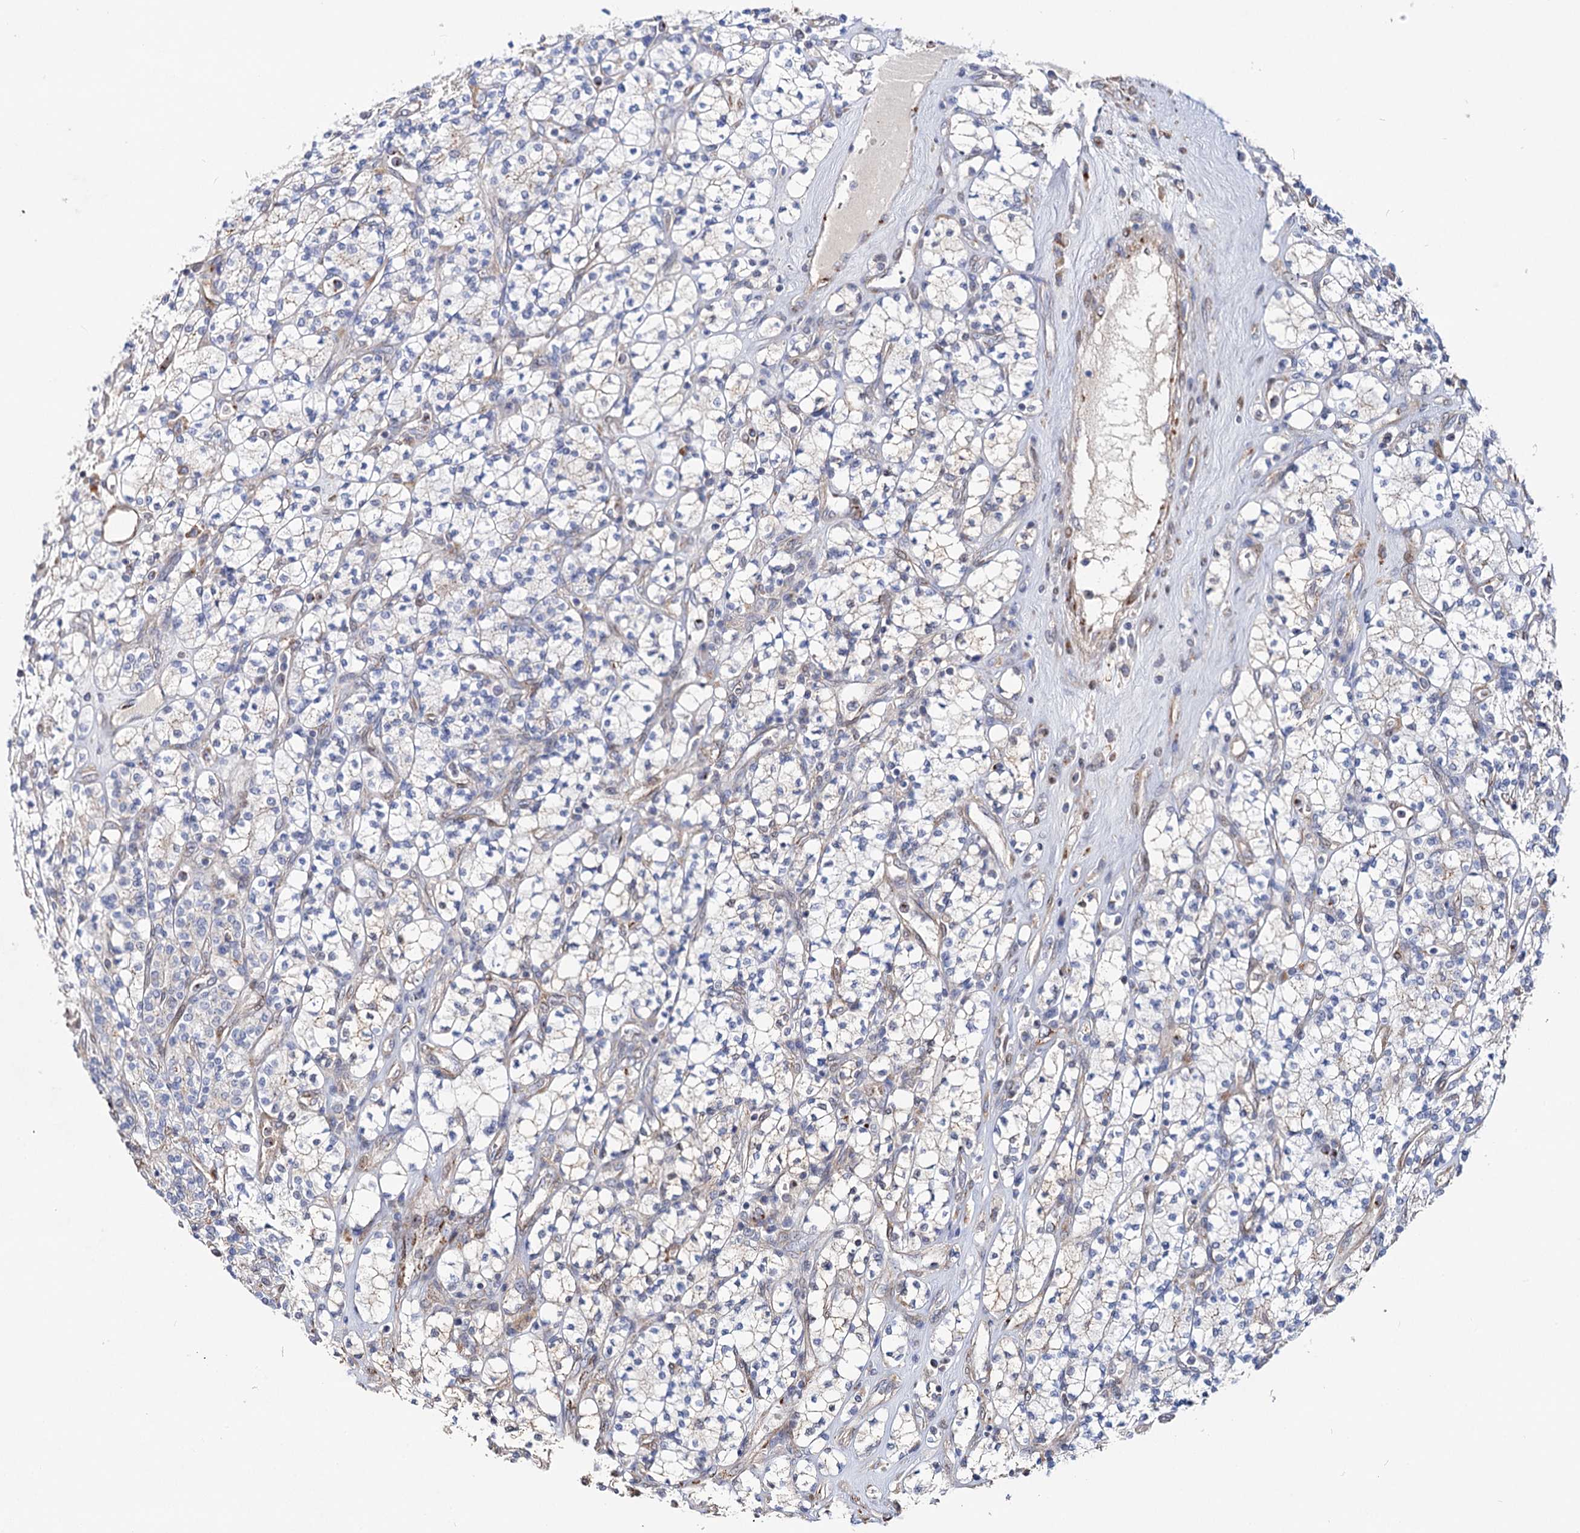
{"staining": {"intensity": "negative", "quantity": "none", "location": "none"}, "tissue": "renal cancer", "cell_type": "Tumor cells", "image_type": "cancer", "snomed": [{"axis": "morphology", "description": "Adenocarcinoma, NOS"}, {"axis": "topography", "description": "Kidney"}], "caption": "A high-resolution image shows immunohistochemistry staining of renal adenocarcinoma, which demonstrates no significant positivity in tumor cells.", "gene": "C11orf96", "patient": {"sex": "male", "age": 77}}